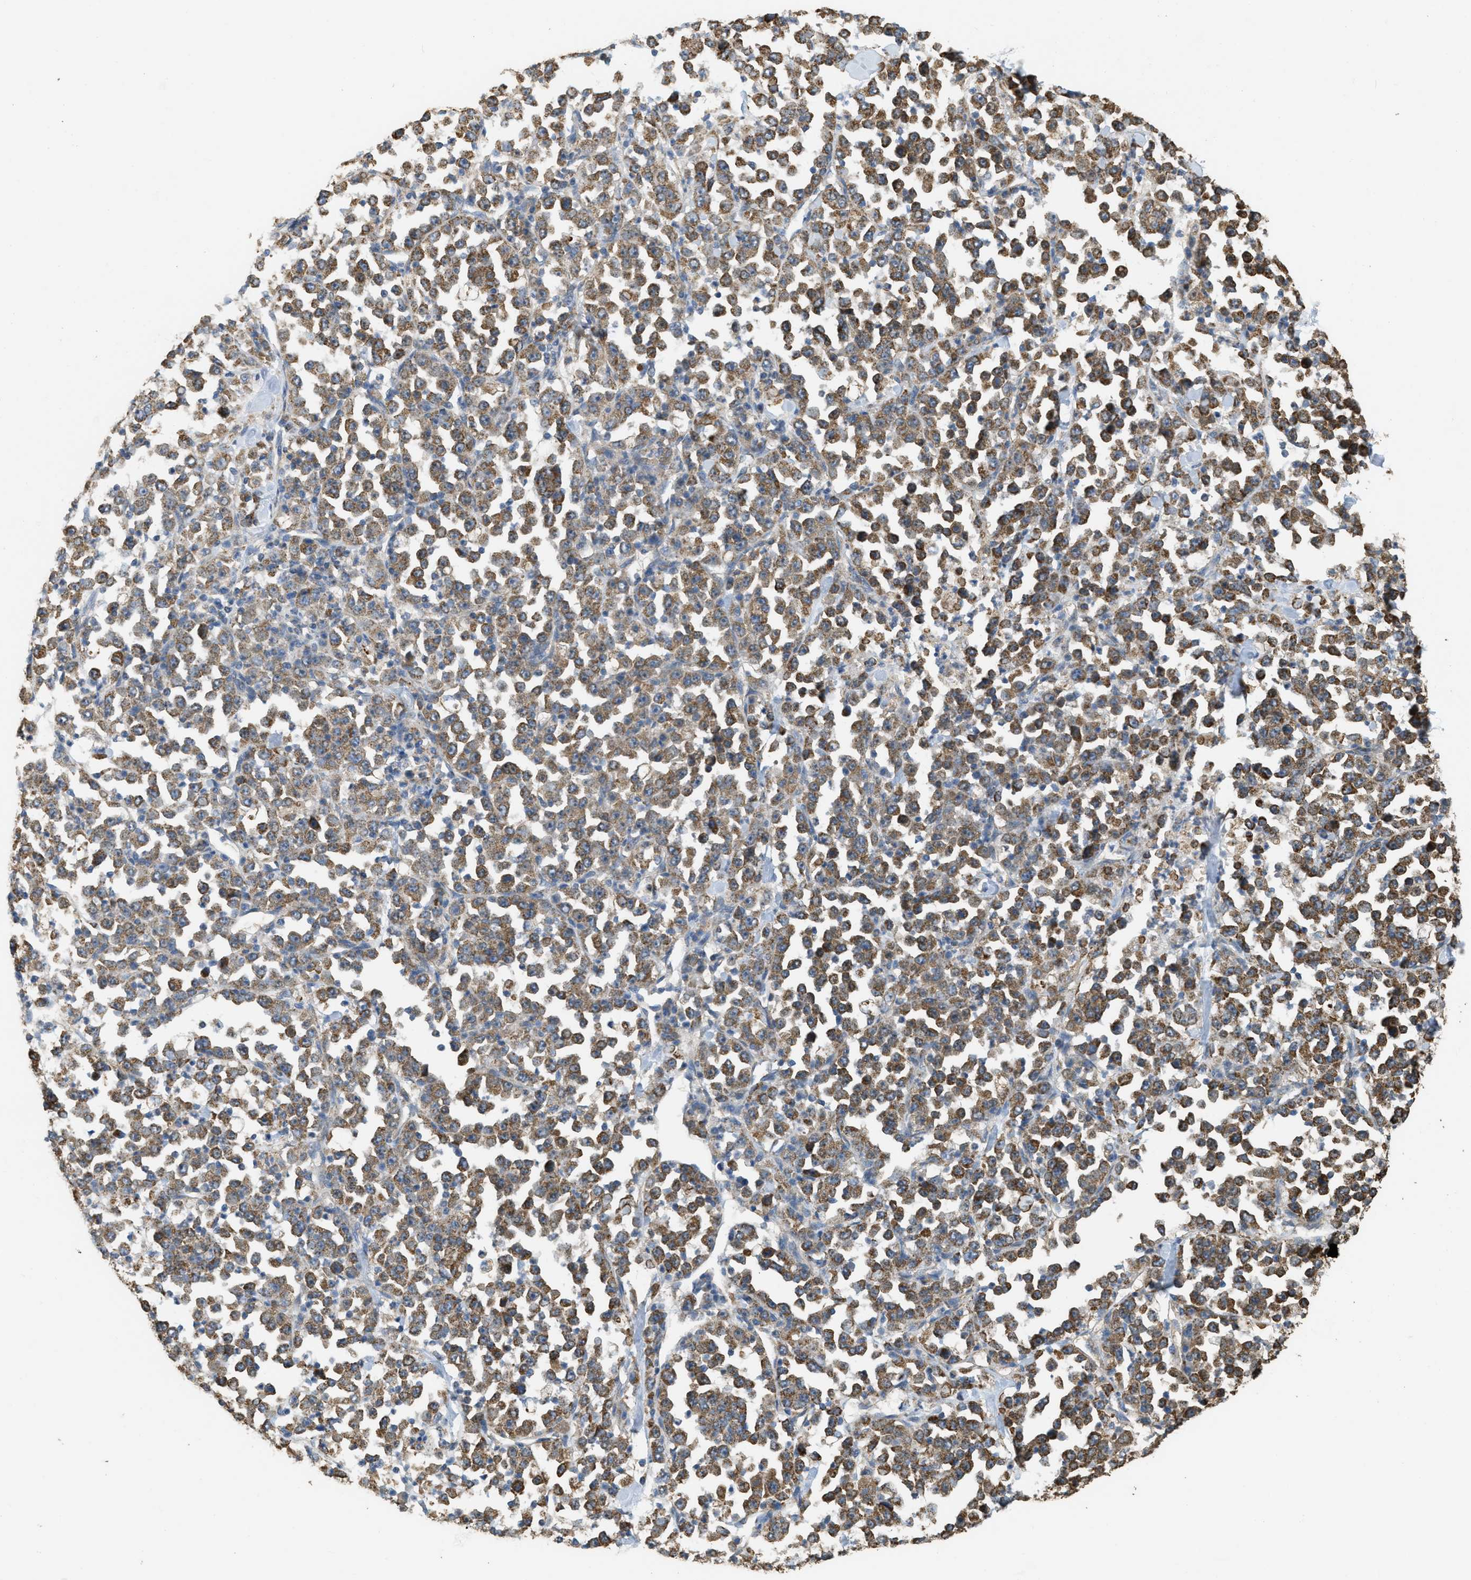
{"staining": {"intensity": "moderate", "quantity": ">75%", "location": "cytoplasmic/membranous"}, "tissue": "stomach cancer", "cell_type": "Tumor cells", "image_type": "cancer", "snomed": [{"axis": "morphology", "description": "Normal tissue, NOS"}, {"axis": "morphology", "description": "Adenocarcinoma, NOS"}, {"axis": "topography", "description": "Stomach, upper"}, {"axis": "topography", "description": "Stomach"}], "caption": "A histopathology image of stomach cancer (adenocarcinoma) stained for a protein reveals moderate cytoplasmic/membranous brown staining in tumor cells.", "gene": "KCNA4", "patient": {"sex": "male", "age": 59}}